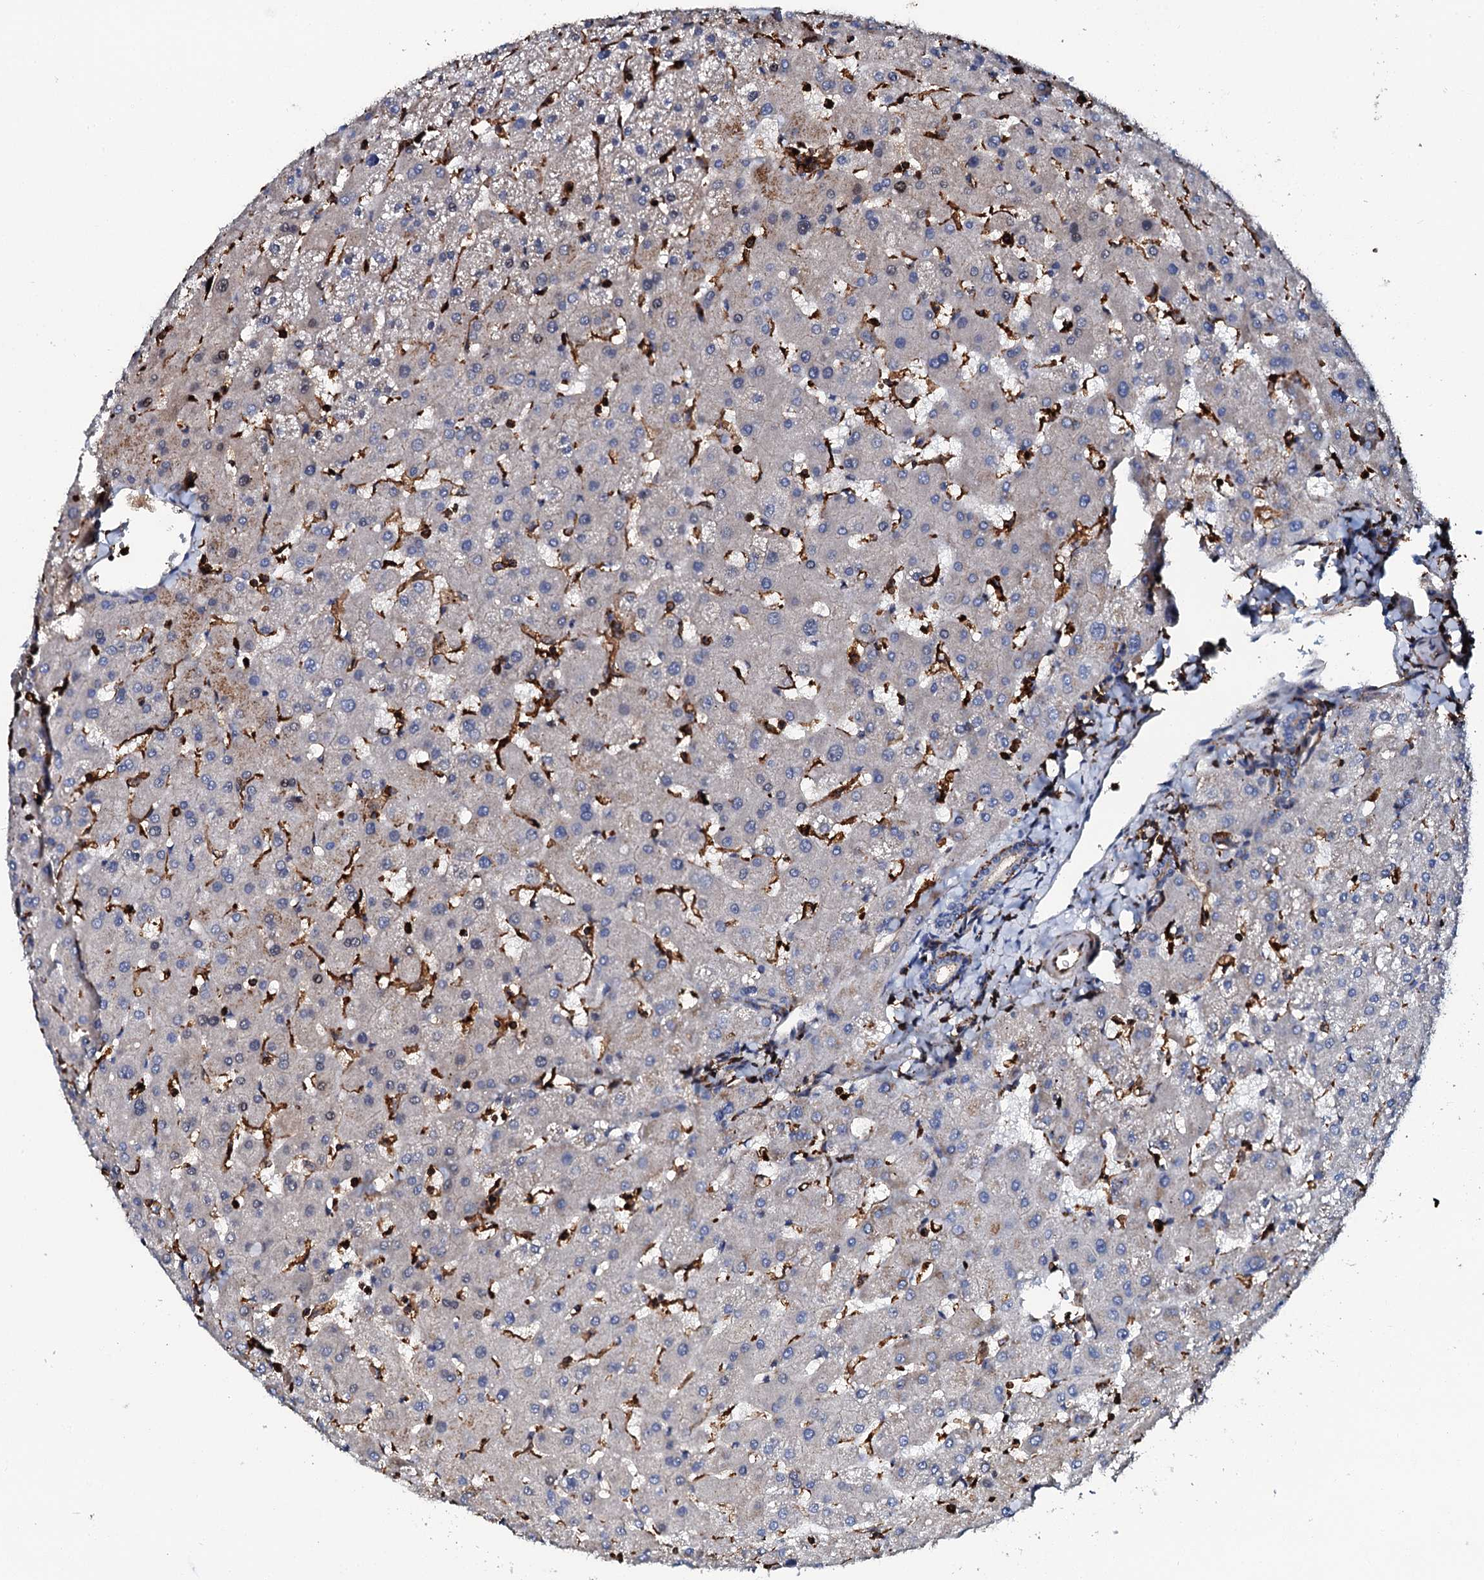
{"staining": {"intensity": "moderate", "quantity": "25%-75%", "location": "cytoplasmic/membranous"}, "tissue": "liver", "cell_type": "Cholangiocytes", "image_type": "normal", "snomed": [{"axis": "morphology", "description": "Normal tissue, NOS"}, {"axis": "topography", "description": "Liver"}], "caption": "Immunohistochemistry (IHC) micrograph of benign liver stained for a protein (brown), which displays medium levels of moderate cytoplasmic/membranous expression in approximately 25%-75% of cholangiocytes.", "gene": "INTS10", "patient": {"sex": "female", "age": 63}}